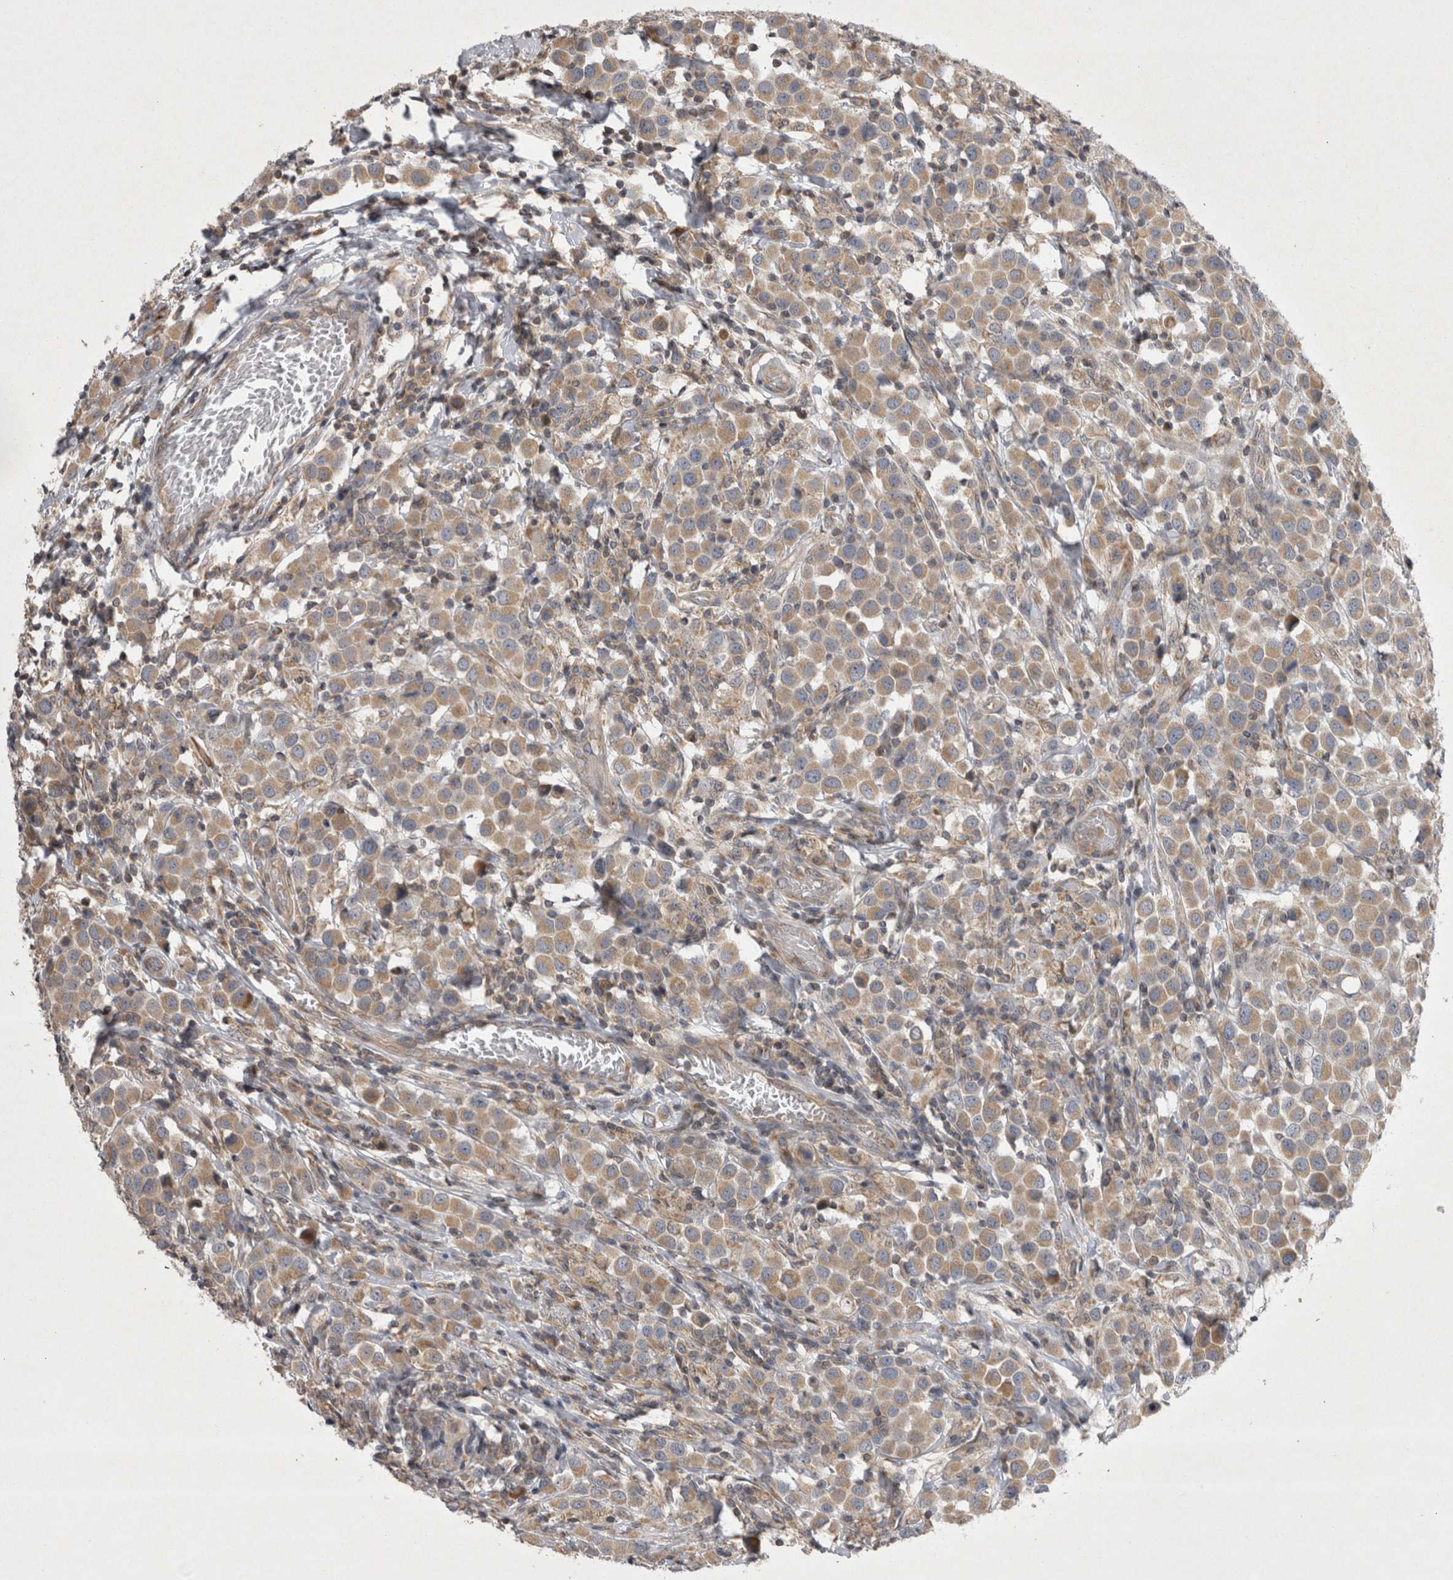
{"staining": {"intensity": "weak", "quantity": ">75%", "location": "cytoplasmic/membranous"}, "tissue": "breast cancer", "cell_type": "Tumor cells", "image_type": "cancer", "snomed": [{"axis": "morphology", "description": "Duct carcinoma"}, {"axis": "topography", "description": "Breast"}], "caption": "Tumor cells display low levels of weak cytoplasmic/membranous expression in approximately >75% of cells in breast cancer (intraductal carcinoma). The protein of interest is stained brown, and the nuclei are stained in blue (DAB (3,3'-diaminobenzidine) IHC with brightfield microscopy, high magnification).", "gene": "TSPOAP1", "patient": {"sex": "female", "age": 61}}